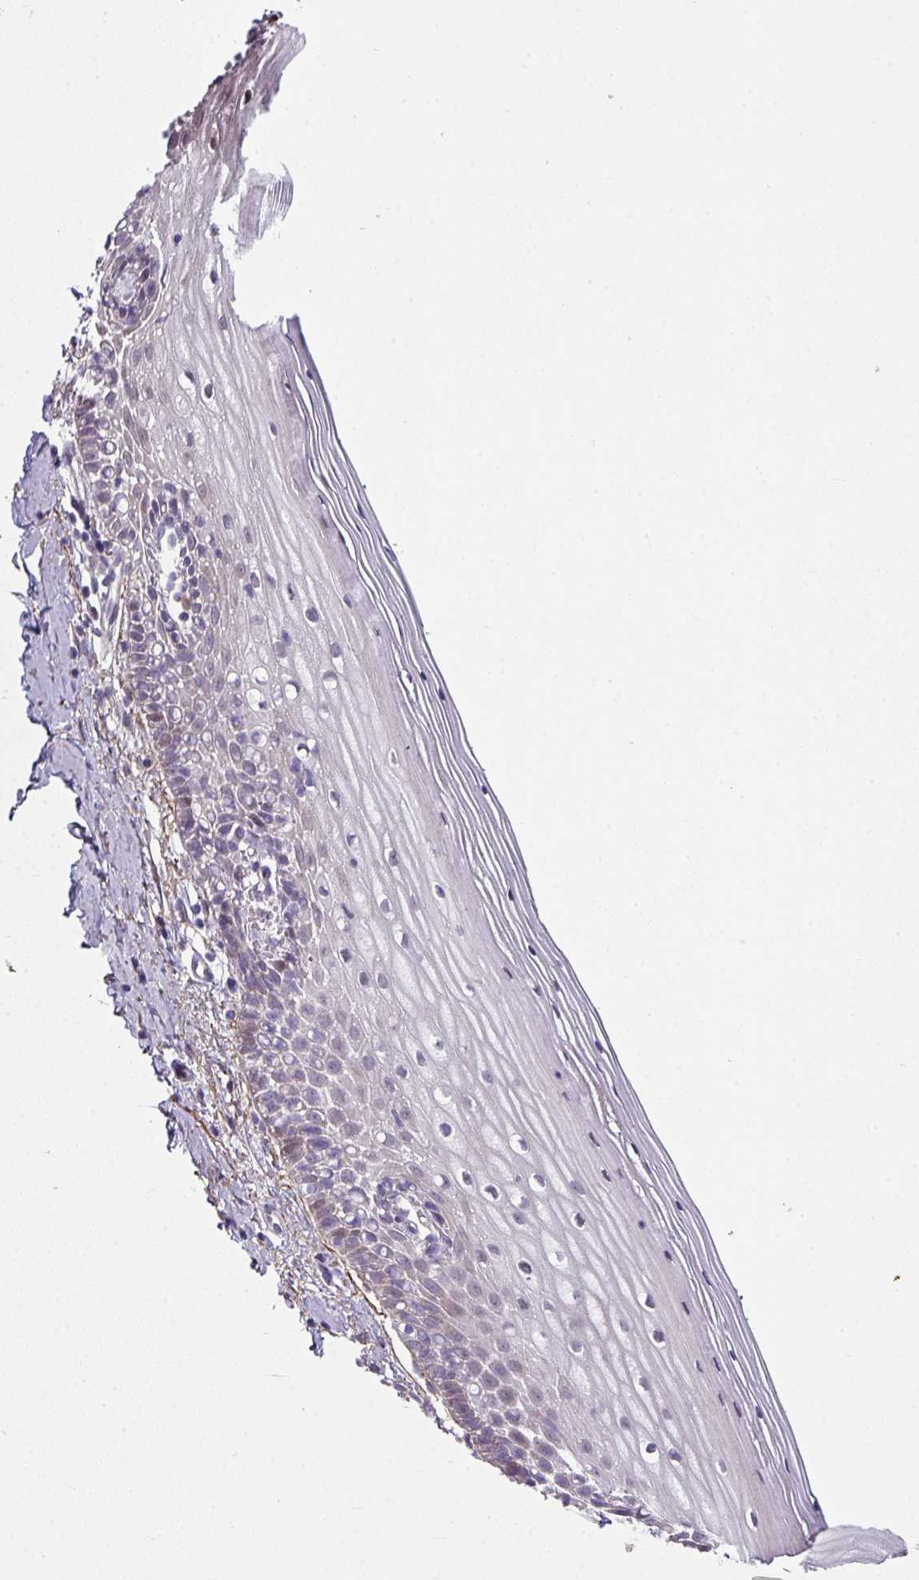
{"staining": {"intensity": "negative", "quantity": "none", "location": "none"}, "tissue": "cervix", "cell_type": "Glandular cells", "image_type": "normal", "snomed": [{"axis": "morphology", "description": "Normal tissue, NOS"}, {"axis": "topography", "description": "Cervix"}], "caption": "Histopathology image shows no significant protein expression in glandular cells of unremarkable cervix. (Stains: DAB immunohistochemistry (IHC) with hematoxylin counter stain, Microscopy: brightfield microscopy at high magnification).", "gene": "C2orf16", "patient": {"sex": "female", "age": 44}}